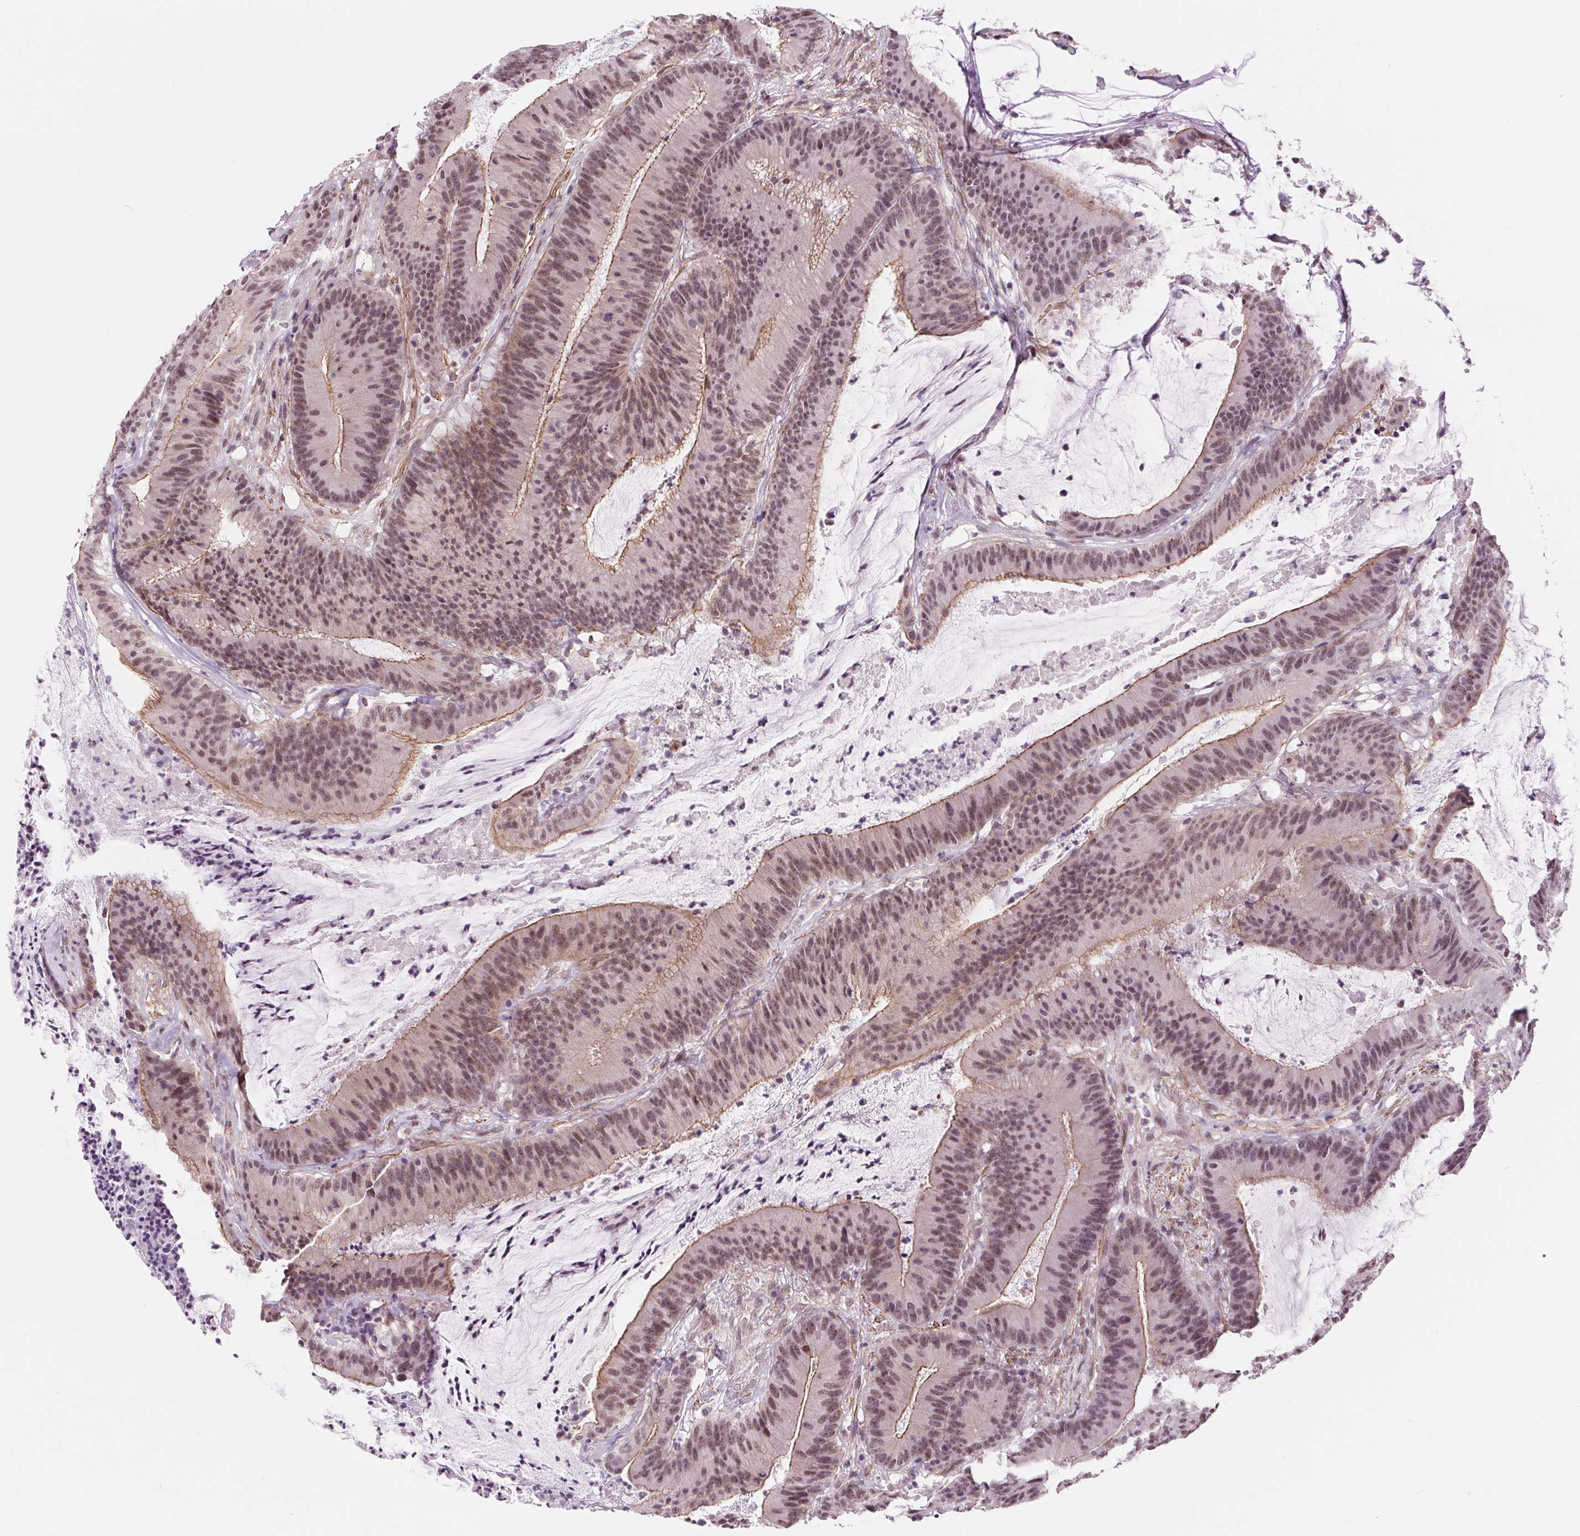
{"staining": {"intensity": "moderate", "quantity": ">75%", "location": "cytoplasmic/membranous"}, "tissue": "colorectal cancer", "cell_type": "Tumor cells", "image_type": "cancer", "snomed": [{"axis": "morphology", "description": "Adenocarcinoma, NOS"}, {"axis": "topography", "description": "Colon"}], "caption": "About >75% of tumor cells in adenocarcinoma (colorectal) exhibit moderate cytoplasmic/membranous protein positivity as visualized by brown immunohistochemical staining.", "gene": "BCAT1", "patient": {"sex": "female", "age": 78}}